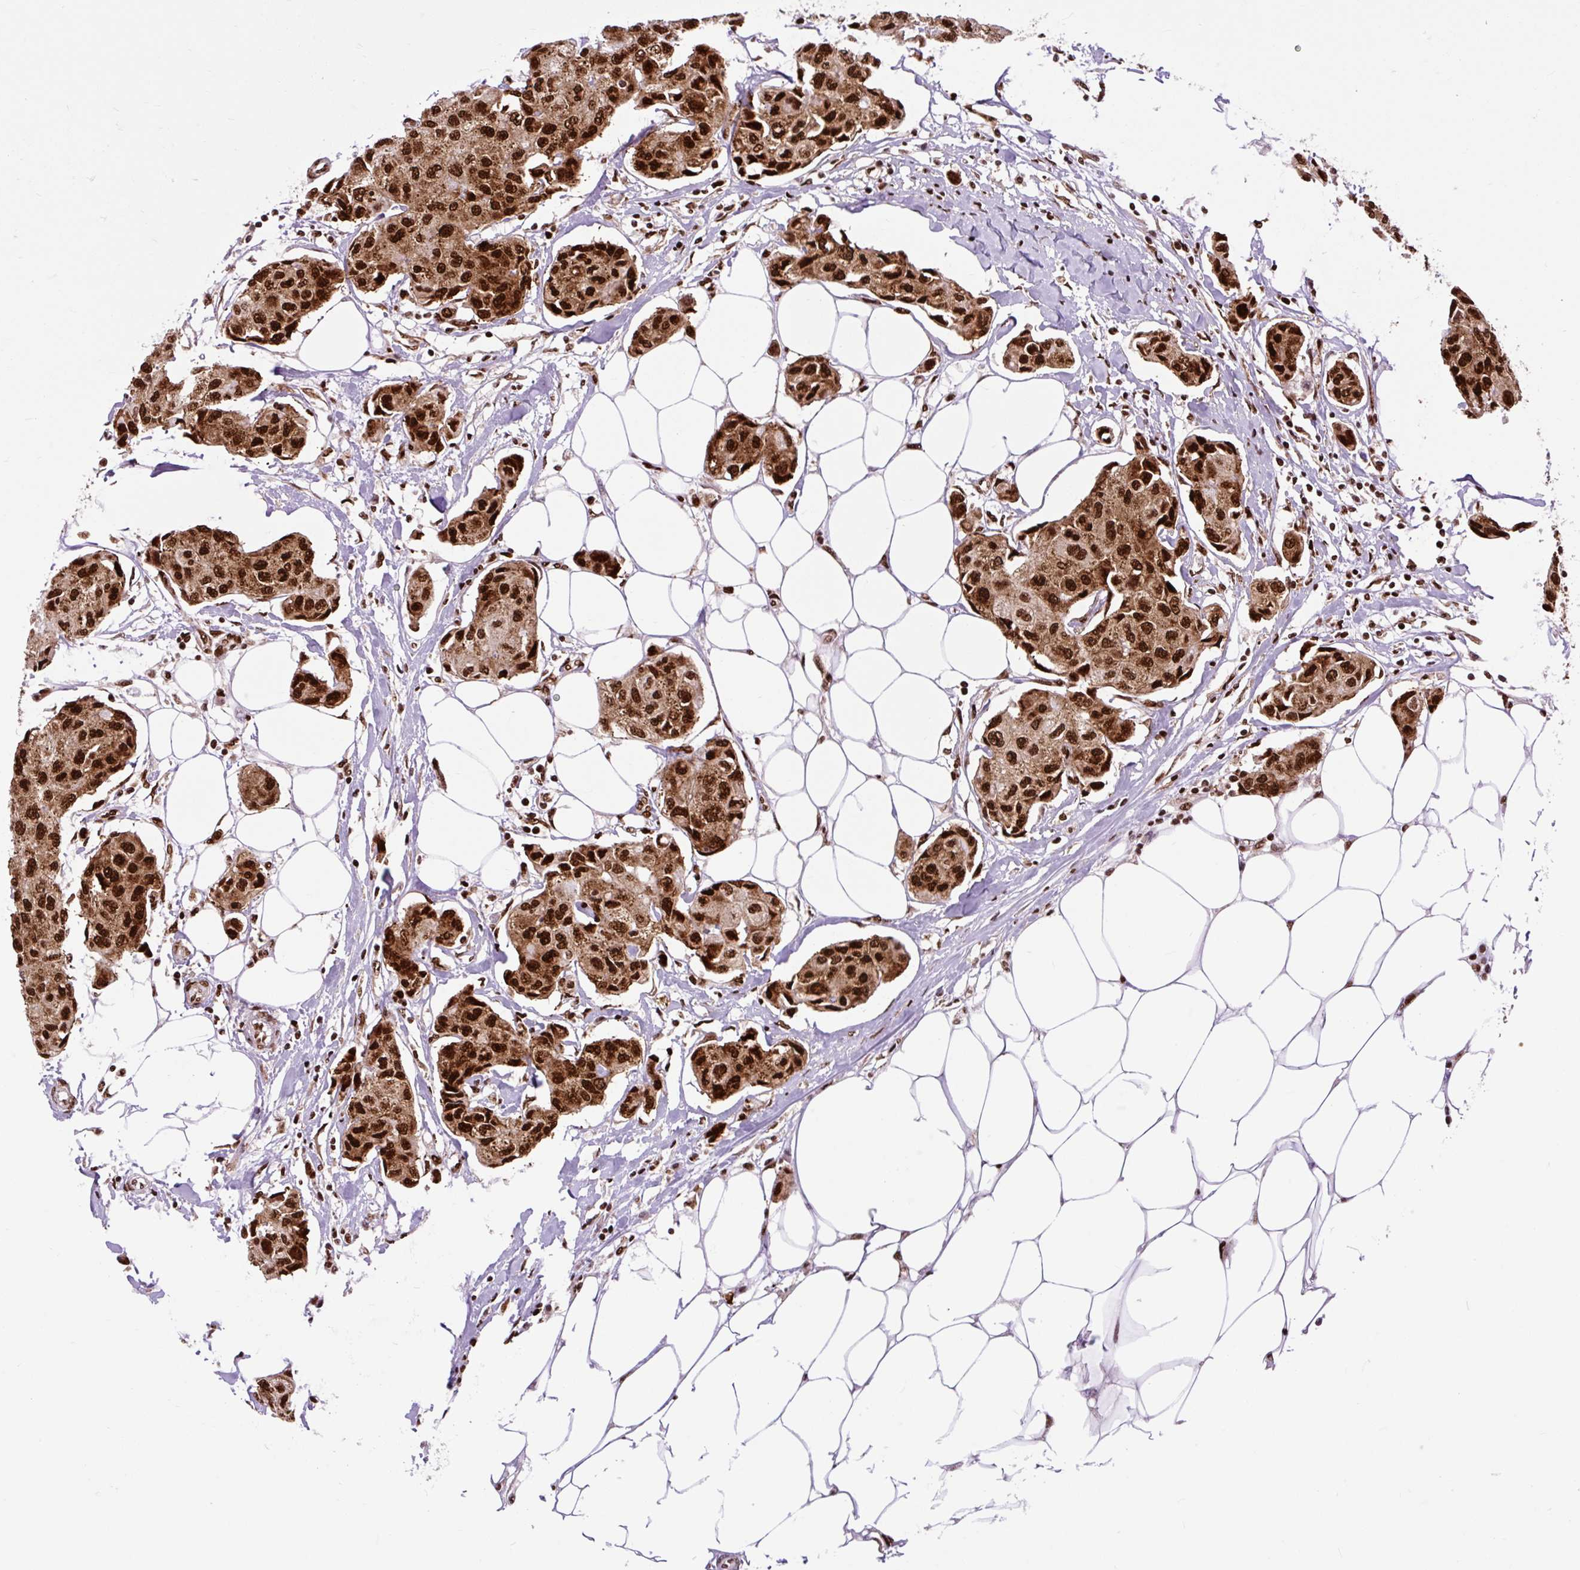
{"staining": {"intensity": "strong", "quantity": ">75%", "location": "nuclear"}, "tissue": "breast cancer", "cell_type": "Tumor cells", "image_type": "cancer", "snomed": [{"axis": "morphology", "description": "Duct carcinoma"}, {"axis": "topography", "description": "Breast"}, {"axis": "topography", "description": "Lymph node"}], "caption": "About >75% of tumor cells in human intraductal carcinoma (breast) display strong nuclear protein staining as visualized by brown immunohistochemical staining.", "gene": "FUS", "patient": {"sex": "female", "age": 80}}